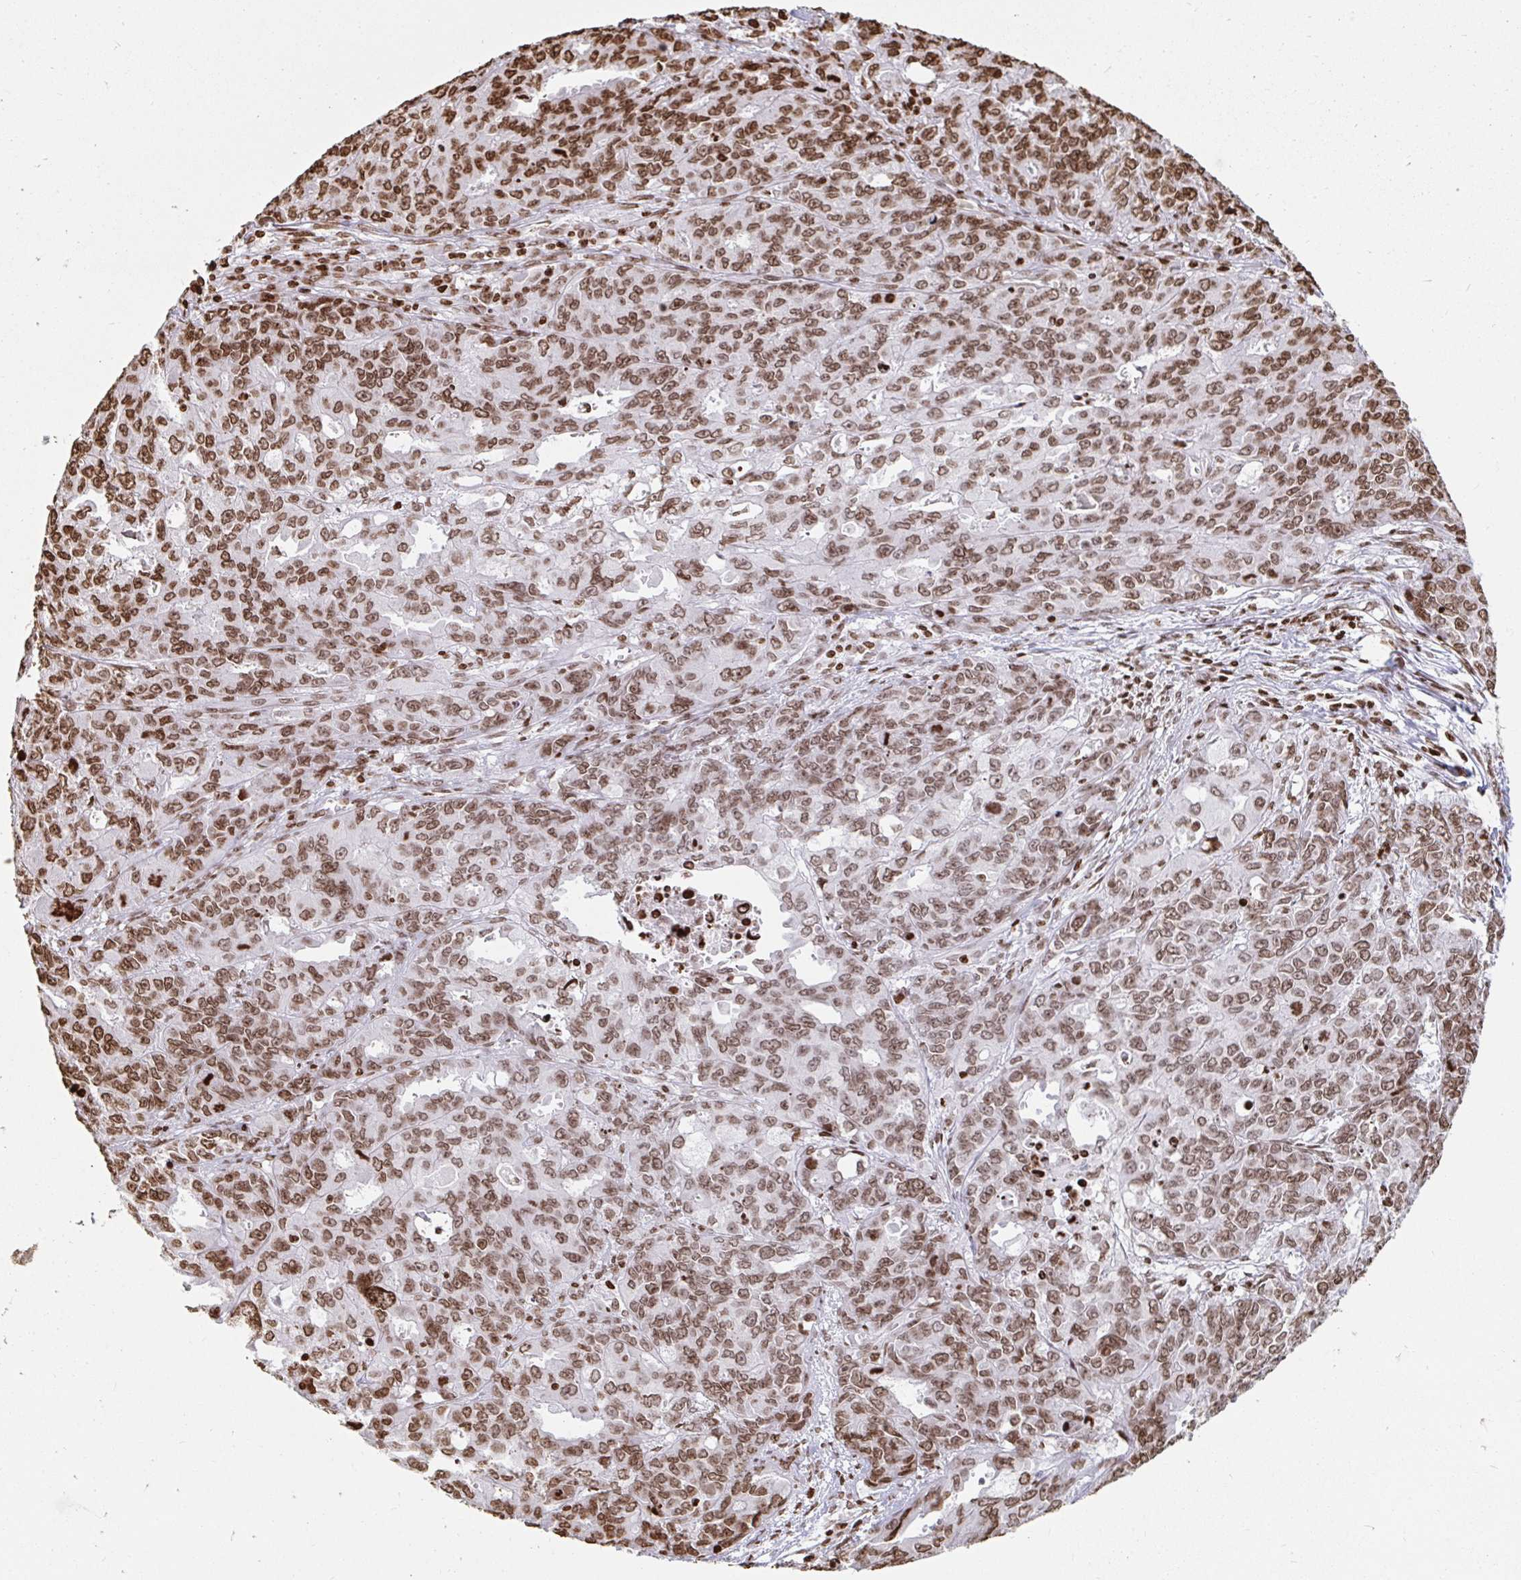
{"staining": {"intensity": "moderate", "quantity": ">75%", "location": "nuclear"}, "tissue": "endometrial cancer", "cell_type": "Tumor cells", "image_type": "cancer", "snomed": [{"axis": "morphology", "description": "Adenocarcinoma, NOS"}, {"axis": "topography", "description": "Uterus"}], "caption": "Human endometrial cancer (adenocarcinoma) stained with a brown dye reveals moderate nuclear positive staining in approximately >75% of tumor cells.", "gene": "H2BC5", "patient": {"sex": "female", "age": 79}}